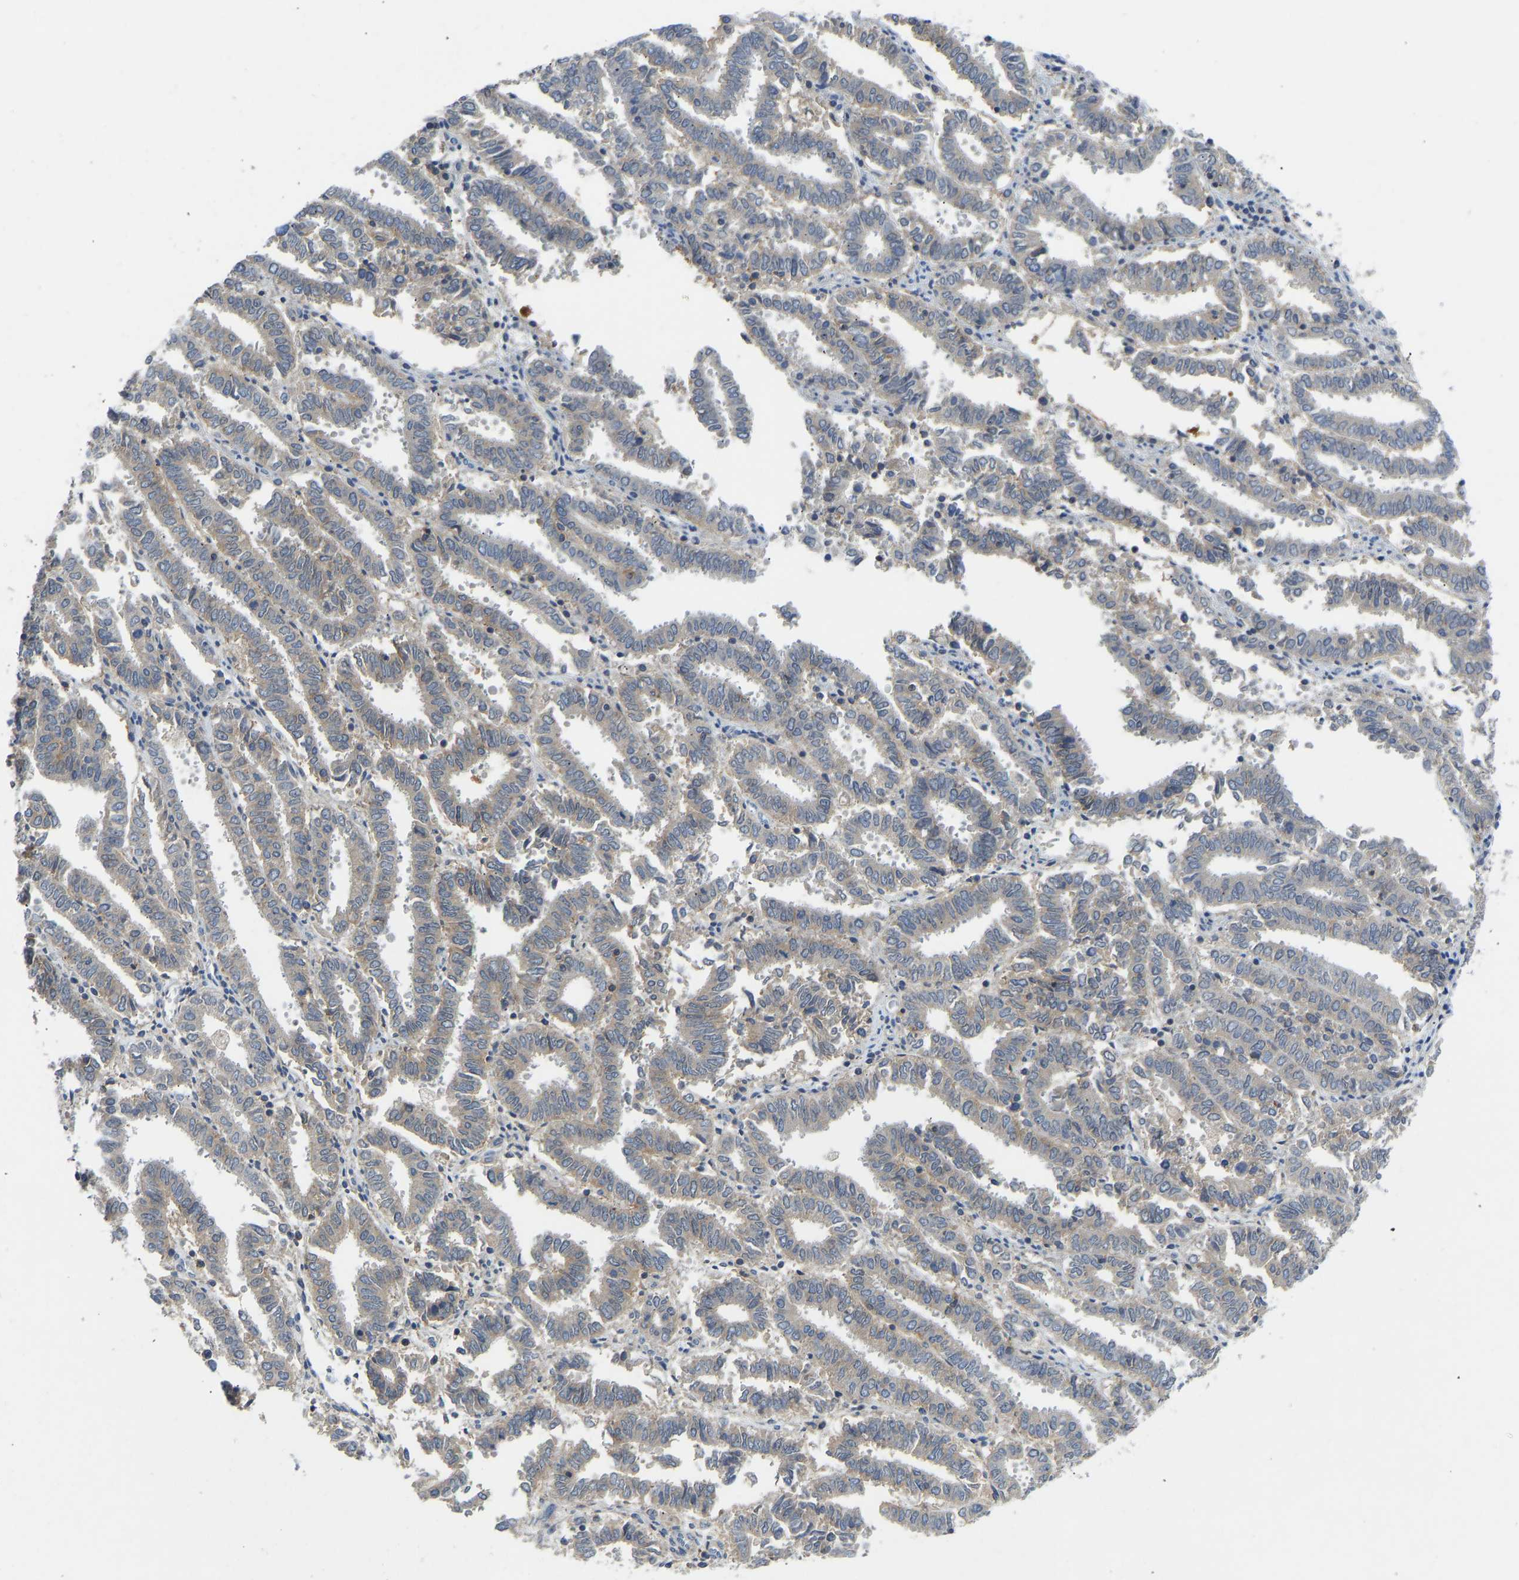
{"staining": {"intensity": "moderate", "quantity": "25%-75%", "location": "cytoplasmic/membranous"}, "tissue": "endometrial cancer", "cell_type": "Tumor cells", "image_type": "cancer", "snomed": [{"axis": "morphology", "description": "Adenocarcinoma, NOS"}, {"axis": "topography", "description": "Uterus"}], "caption": "Endometrial cancer (adenocarcinoma) tissue displays moderate cytoplasmic/membranous staining in about 25%-75% of tumor cells", "gene": "NDRG3", "patient": {"sex": "female", "age": 83}}